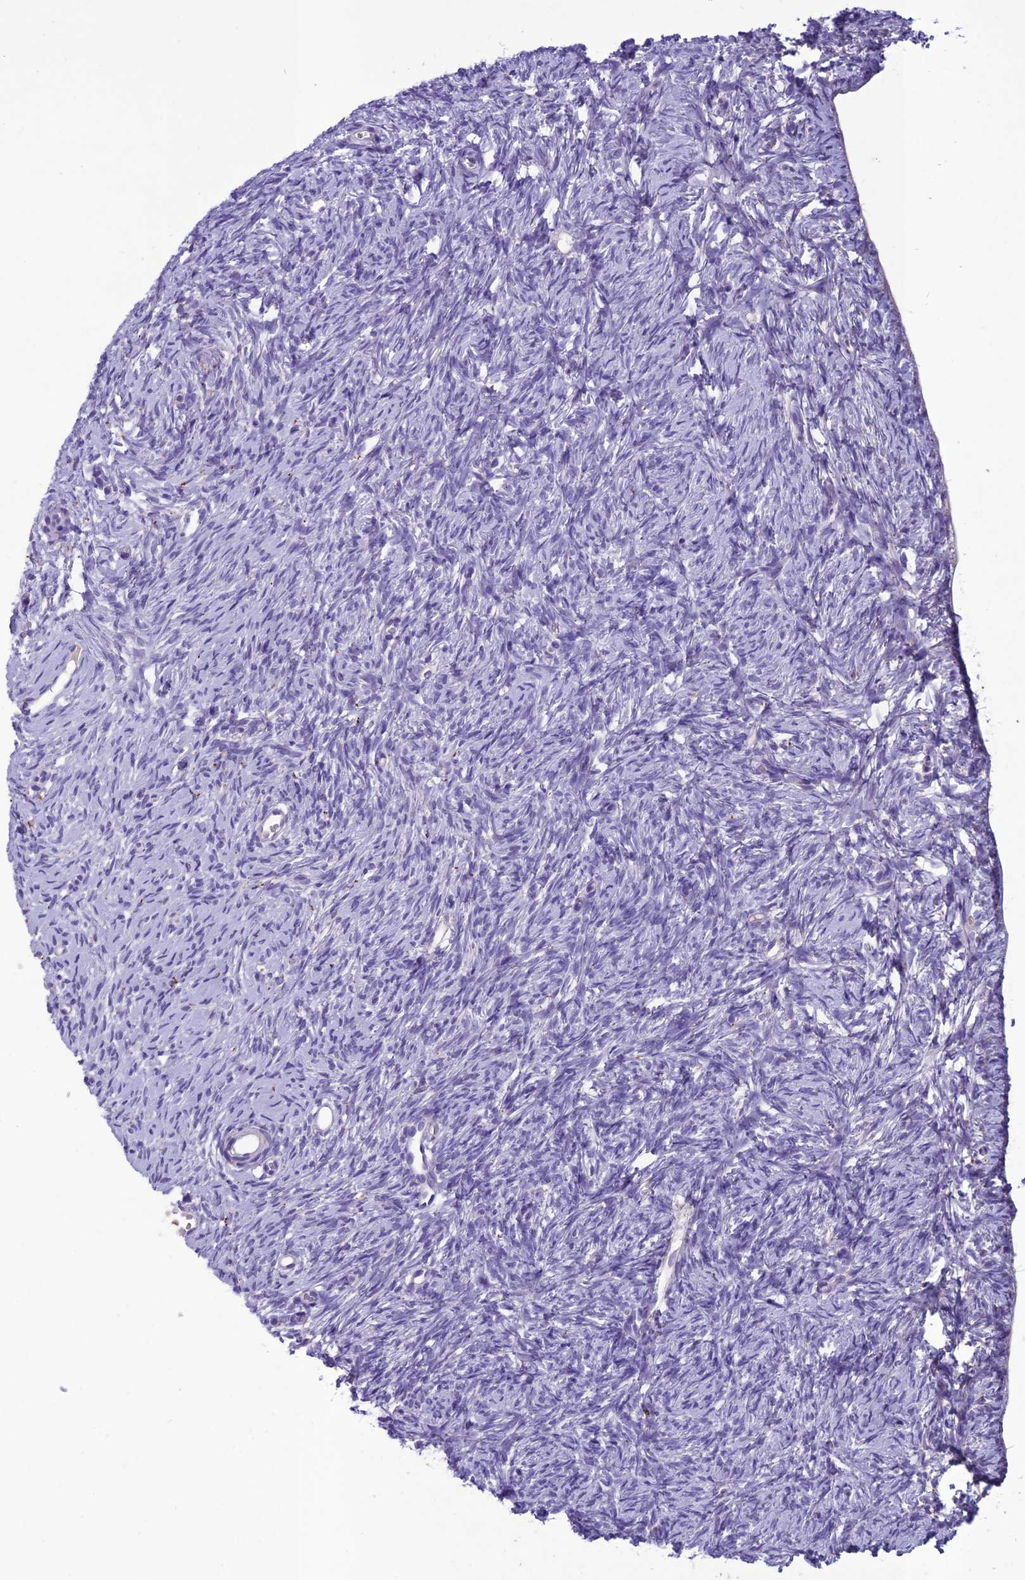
{"staining": {"intensity": "negative", "quantity": "none", "location": "none"}, "tissue": "ovary", "cell_type": "Follicle cells", "image_type": "normal", "snomed": [{"axis": "morphology", "description": "Normal tissue, NOS"}, {"axis": "topography", "description": "Ovary"}], "caption": "IHC photomicrograph of benign ovary: human ovary stained with DAB displays no significant protein expression in follicle cells. (DAB (3,3'-diaminobenzidine) immunohistochemistry with hematoxylin counter stain).", "gene": "IFT172", "patient": {"sex": "female", "age": 51}}